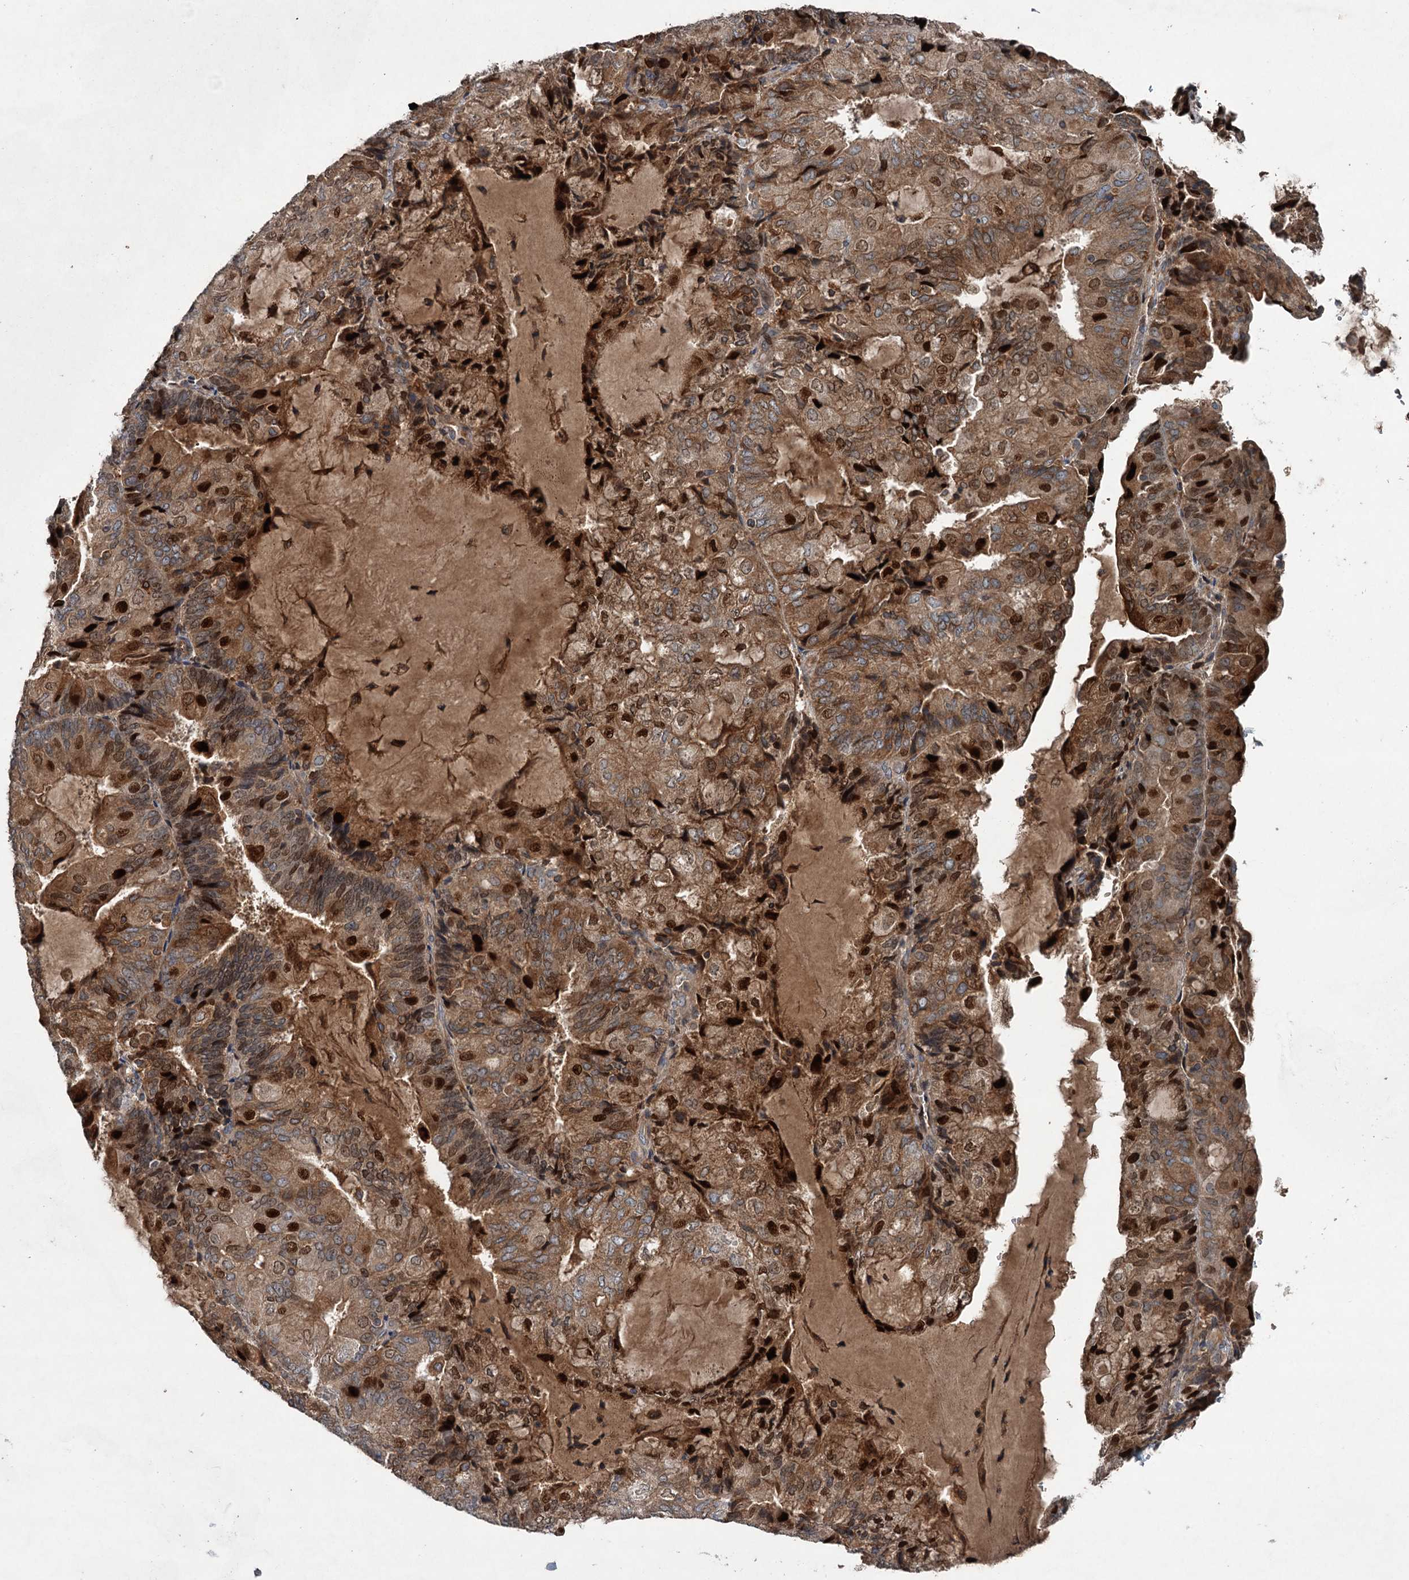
{"staining": {"intensity": "strong", "quantity": ">75%", "location": "cytoplasmic/membranous,nuclear"}, "tissue": "endometrial cancer", "cell_type": "Tumor cells", "image_type": "cancer", "snomed": [{"axis": "morphology", "description": "Adenocarcinoma, NOS"}, {"axis": "topography", "description": "Endometrium"}], "caption": "High-magnification brightfield microscopy of endometrial cancer stained with DAB (3,3'-diaminobenzidine) (brown) and counterstained with hematoxylin (blue). tumor cells exhibit strong cytoplasmic/membranous and nuclear expression is appreciated in approximately>75% of cells. (IHC, brightfield microscopy, high magnification).", "gene": "TAPBPL", "patient": {"sex": "female", "age": 81}}